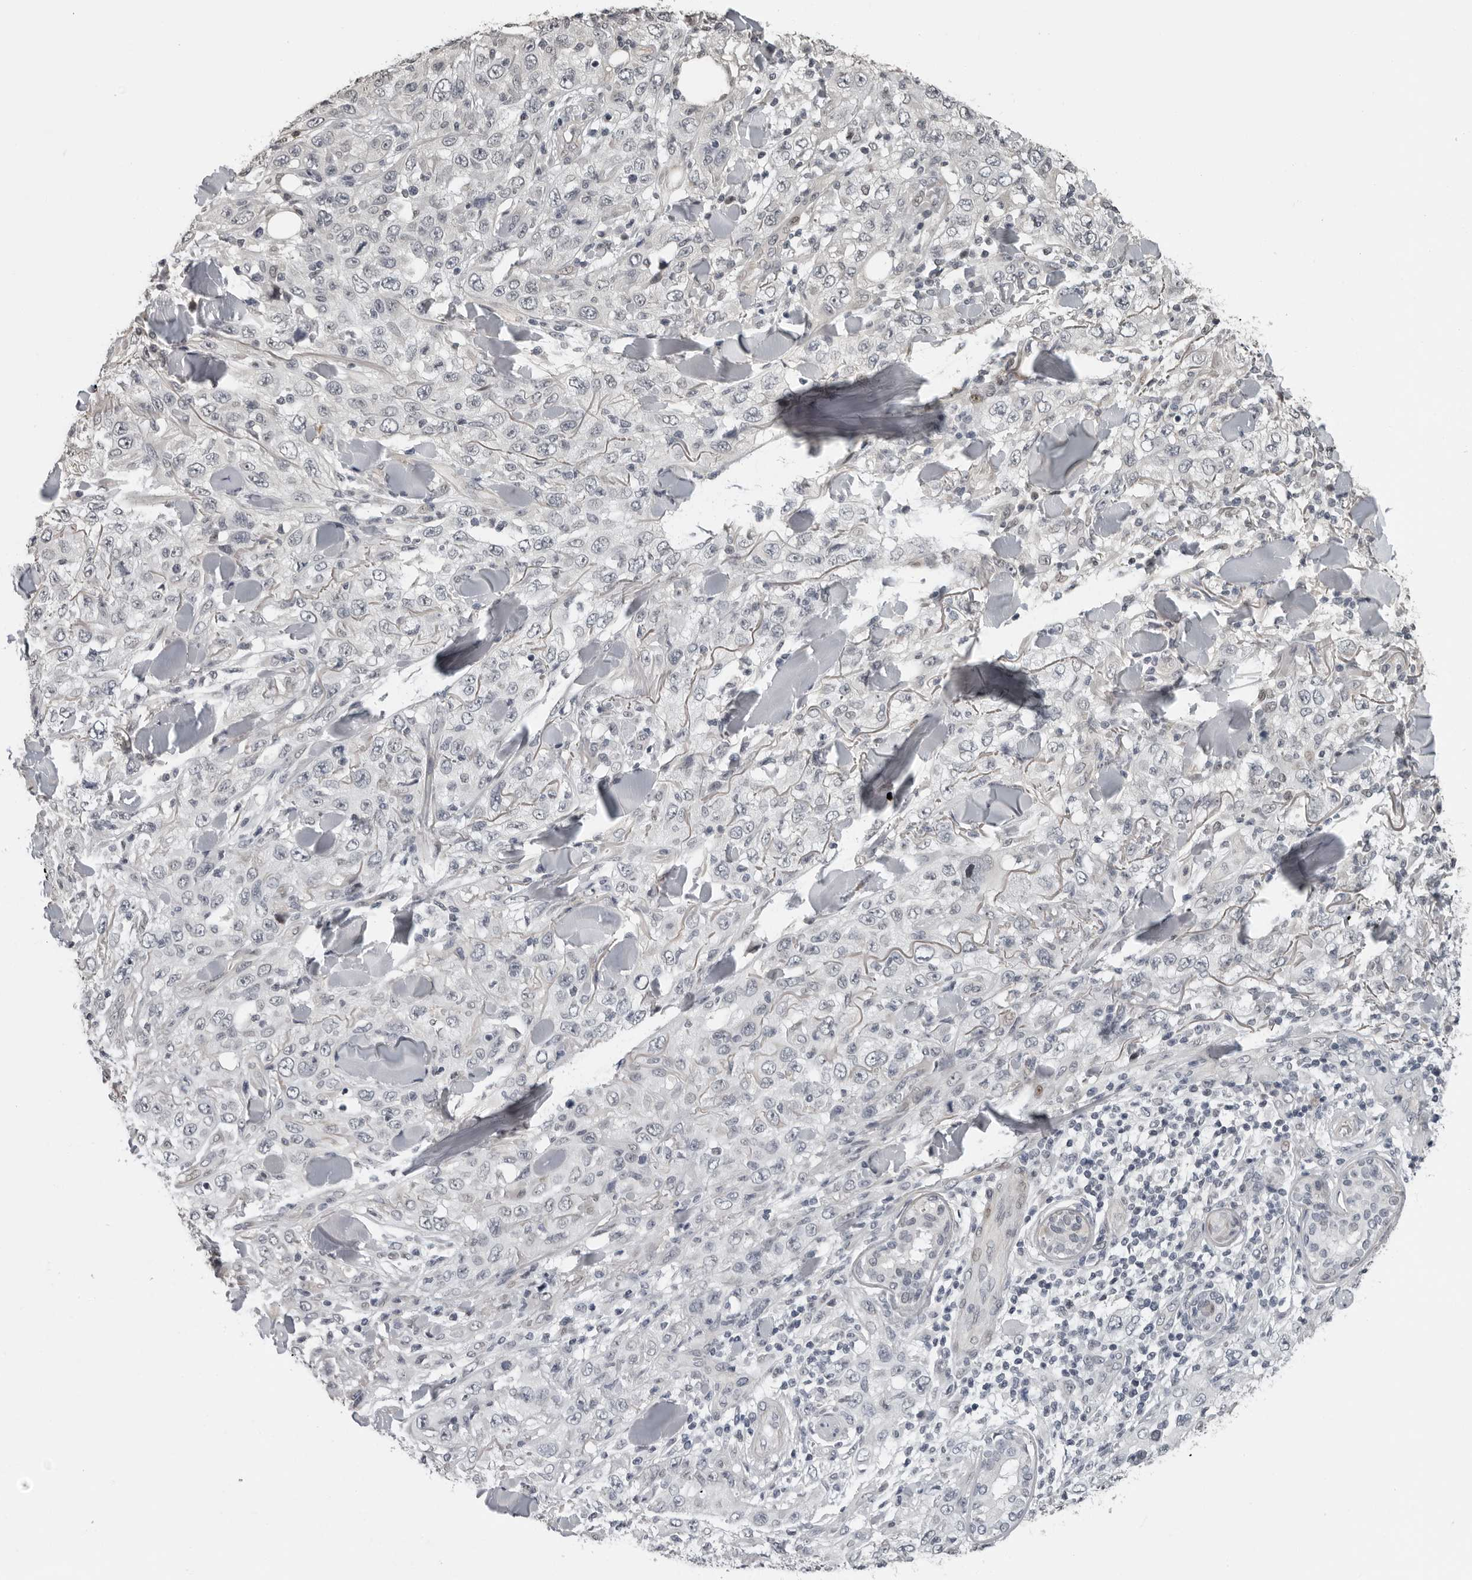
{"staining": {"intensity": "negative", "quantity": "none", "location": "none"}, "tissue": "skin cancer", "cell_type": "Tumor cells", "image_type": "cancer", "snomed": [{"axis": "morphology", "description": "Squamous cell carcinoma, NOS"}, {"axis": "topography", "description": "Skin"}], "caption": "An IHC image of skin squamous cell carcinoma is shown. There is no staining in tumor cells of skin squamous cell carcinoma. Nuclei are stained in blue.", "gene": "PRRX2", "patient": {"sex": "female", "age": 88}}